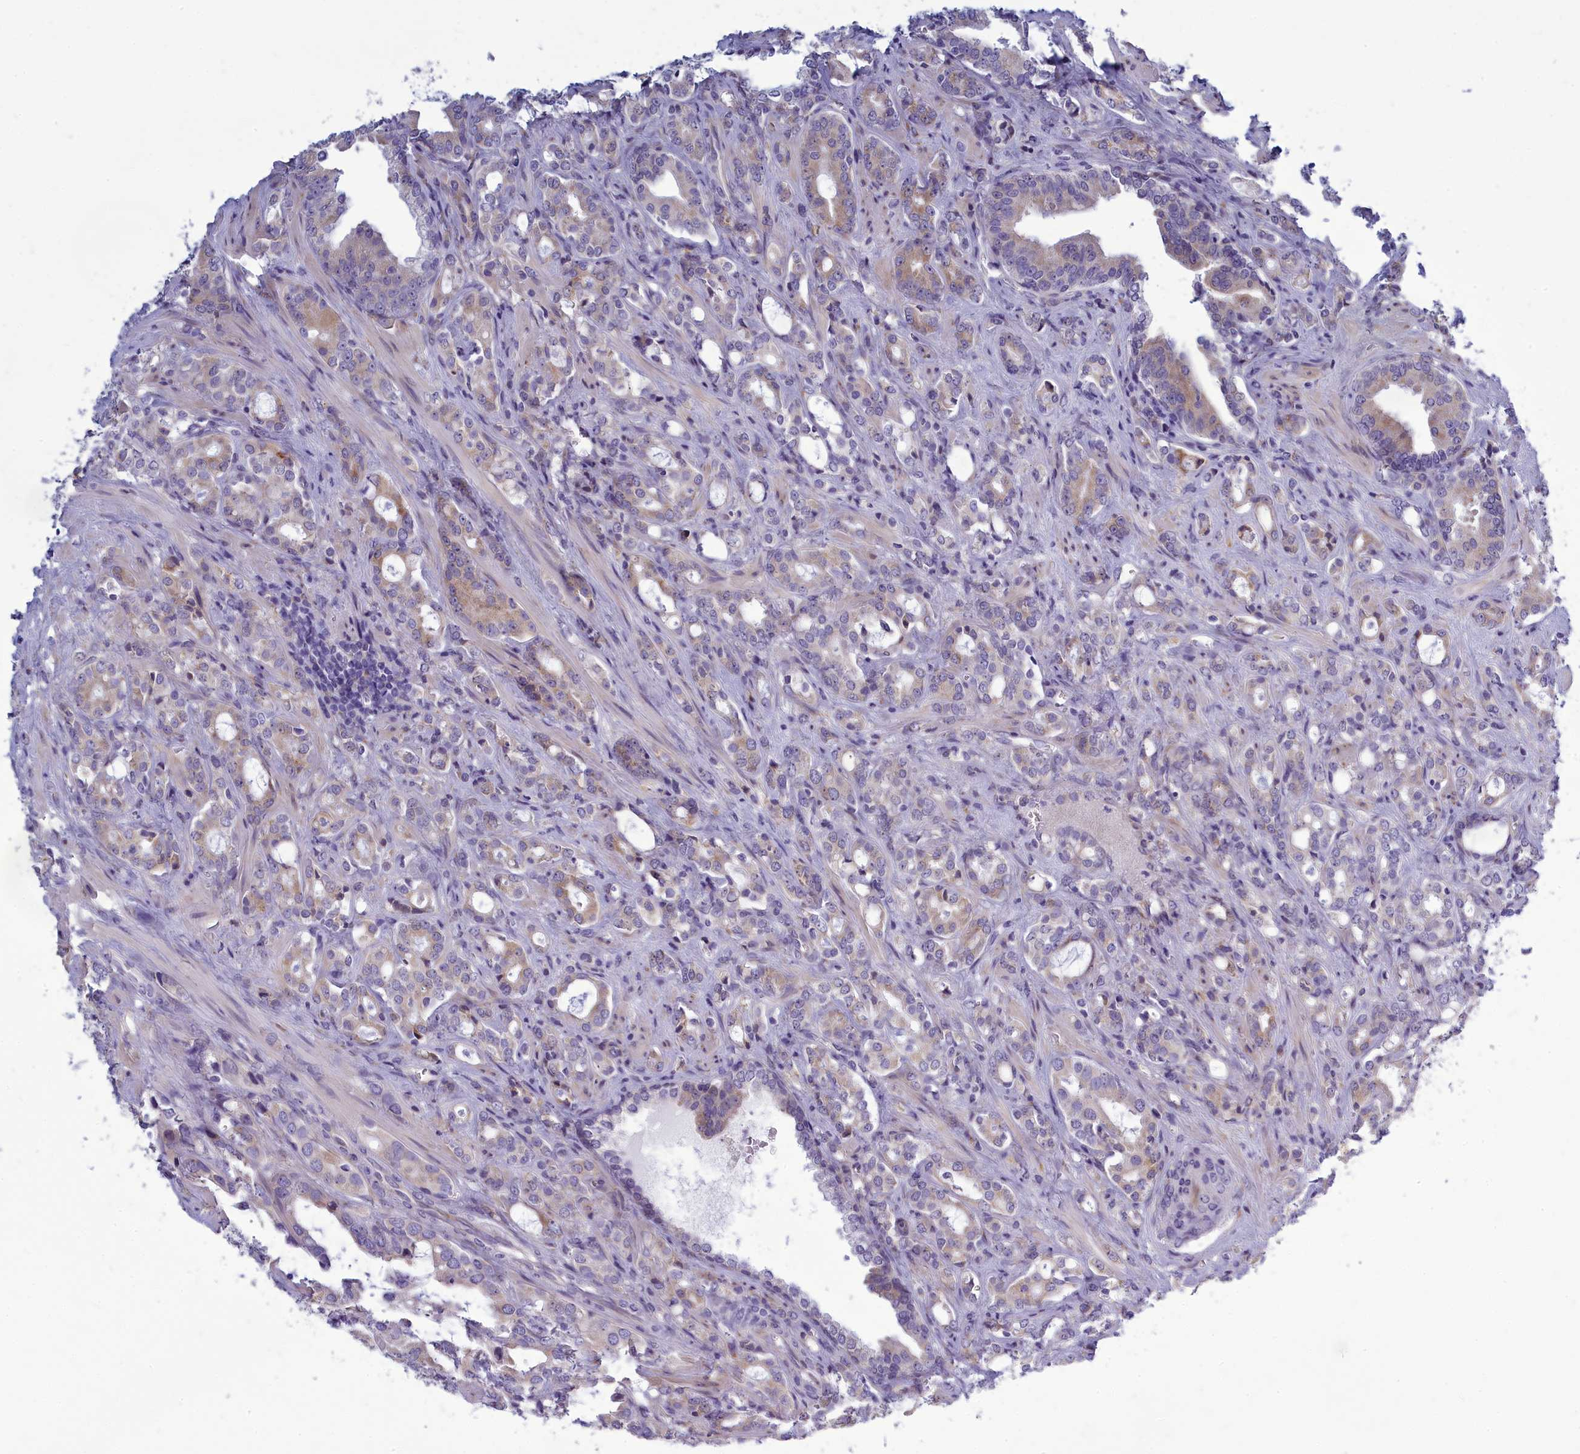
{"staining": {"intensity": "weak", "quantity": "25%-75%", "location": "cytoplasmic/membranous"}, "tissue": "prostate cancer", "cell_type": "Tumor cells", "image_type": "cancer", "snomed": [{"axis": "morphology", "description": "Adenocarcinoma, High grade"}, {"axis": "topography", "description": "Prostate"}], "caption": "DAB (3,3'-diaminobenzidine) immunohistochemical staining of adenocarcinoma (high-grade) (prostate) demonstrates weak cytoplasmic/membranous protein staining in about 25%-75% of tumor cells.", "gene": "CENATAC", "patient": {"sex": "male", "age": 72}}